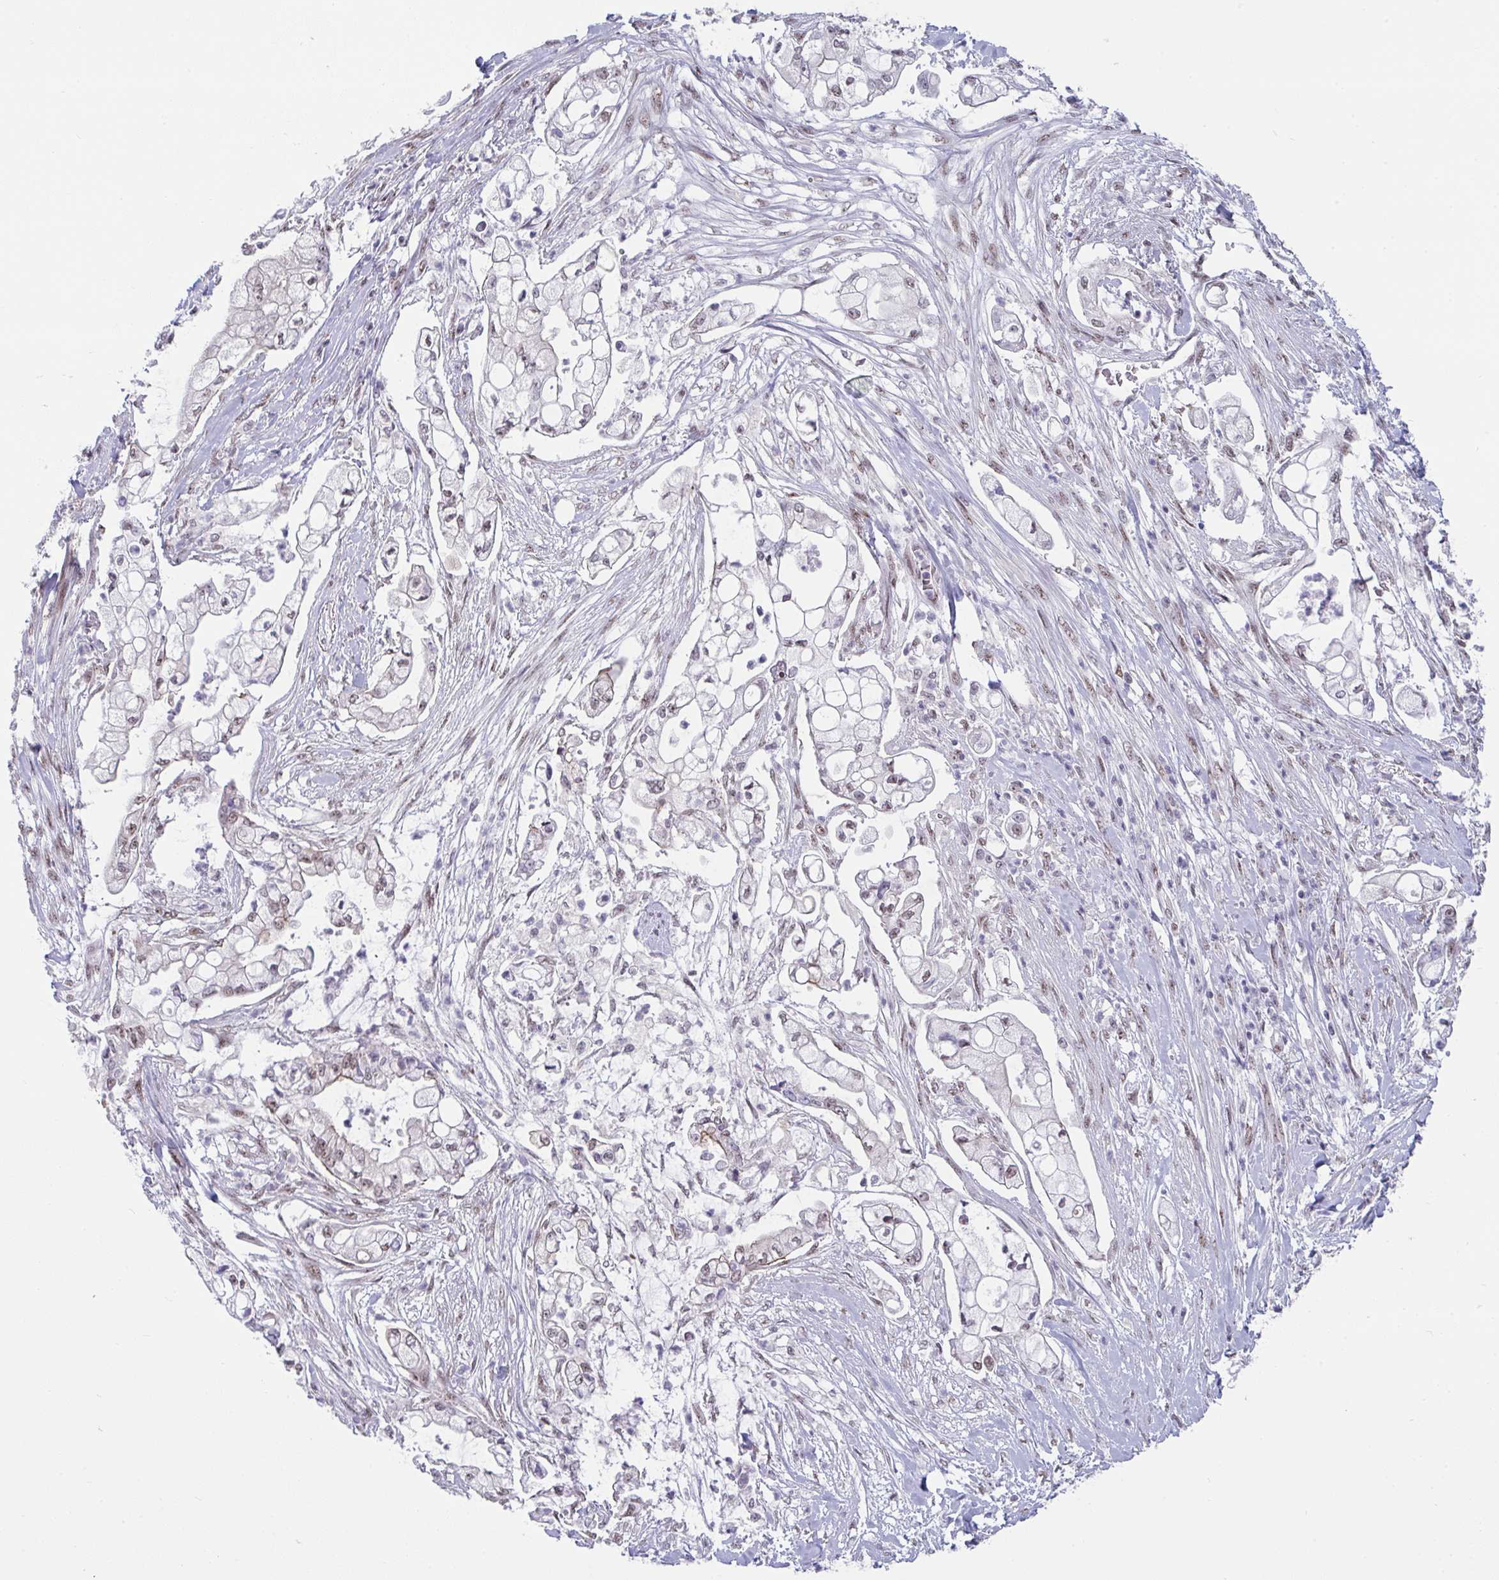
{"staining": {"intensity": "moderate", "quantity": "25%-75%", "location": "cytoplasmic/membranous,nuclear"}, "tissue": "pancreatic cancer", "cell_type": "Tumor cells", "image_type": "cancer", "snomed": [{"axis": "morphology", "description": "Adenocarcinoma, NOS"}, {"axis": "topography", "description": "Pancreas"}], "caption": "High-magnification brightfield microscopy of pancreatic adenocarcinoma stained with DAB (brown) and counterstained with hematoxylin (blue). tumor cells exhibit moderate cytoplasmic/membranous and nuclear staining is identified in approximately25%-75% of cells.", "gene": "PRR14", "patient": {"sex": "female", "age": 69}}